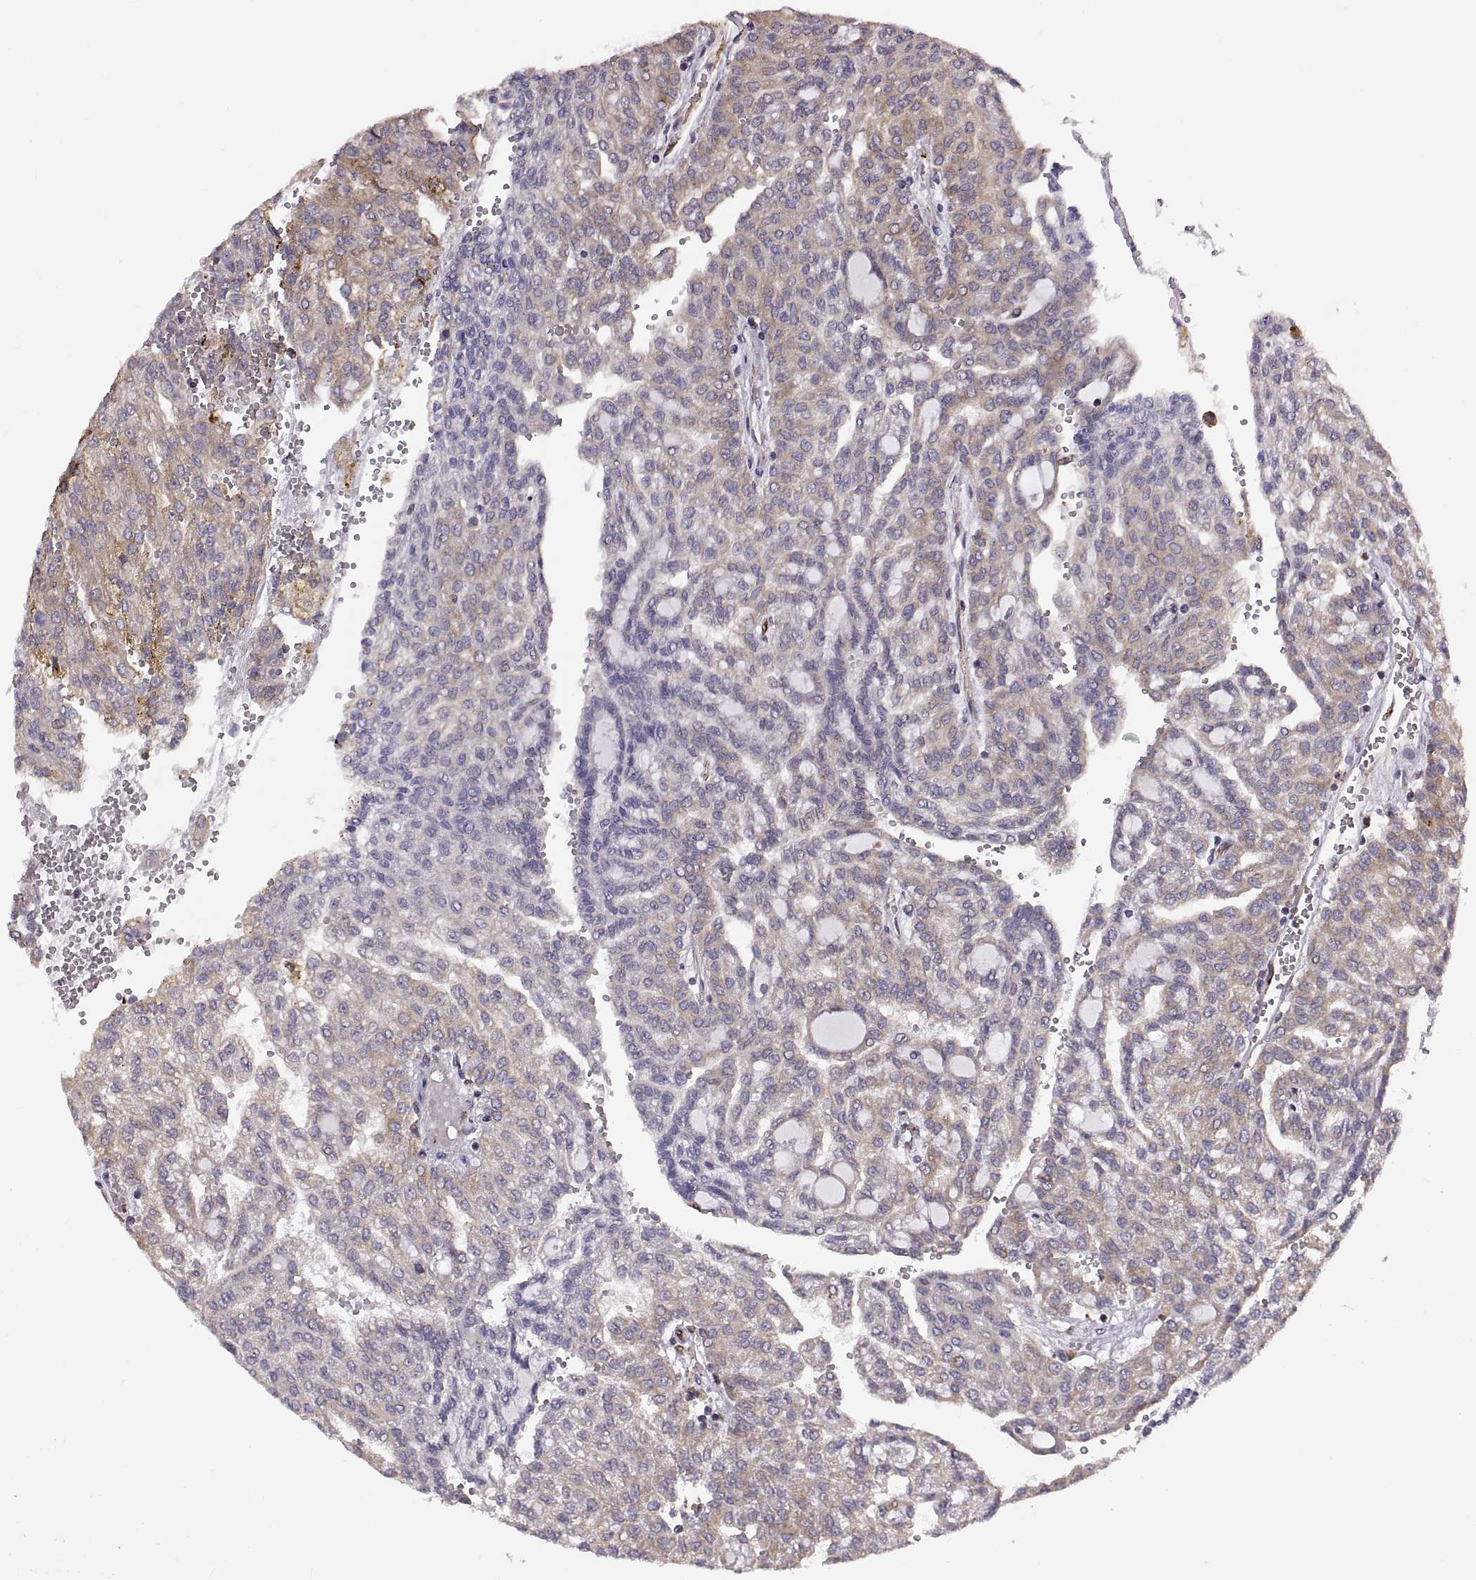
{"staining": {"intensity": "moderate", "quantity": "25%-75%", "location": "cytoplasmic/membranous"}, "tissue": "renal cancer", "cell_type": "Tumor cells", "image_type": "cancer", "snomed": [{"axis": "morphology", "description": "Adenocarcinoma, NOS"}, {"axis": "topography", "description": "Kidney"}], "caption": "This image reveals immunohistochemistry staining of renal cancer, with medium moderate cytoplasmic/membranous positivity in approximately 25%-75% of tumor cells.", "gene": "PLEKHB2", "patient": {"sex": "male", "age": 63}}